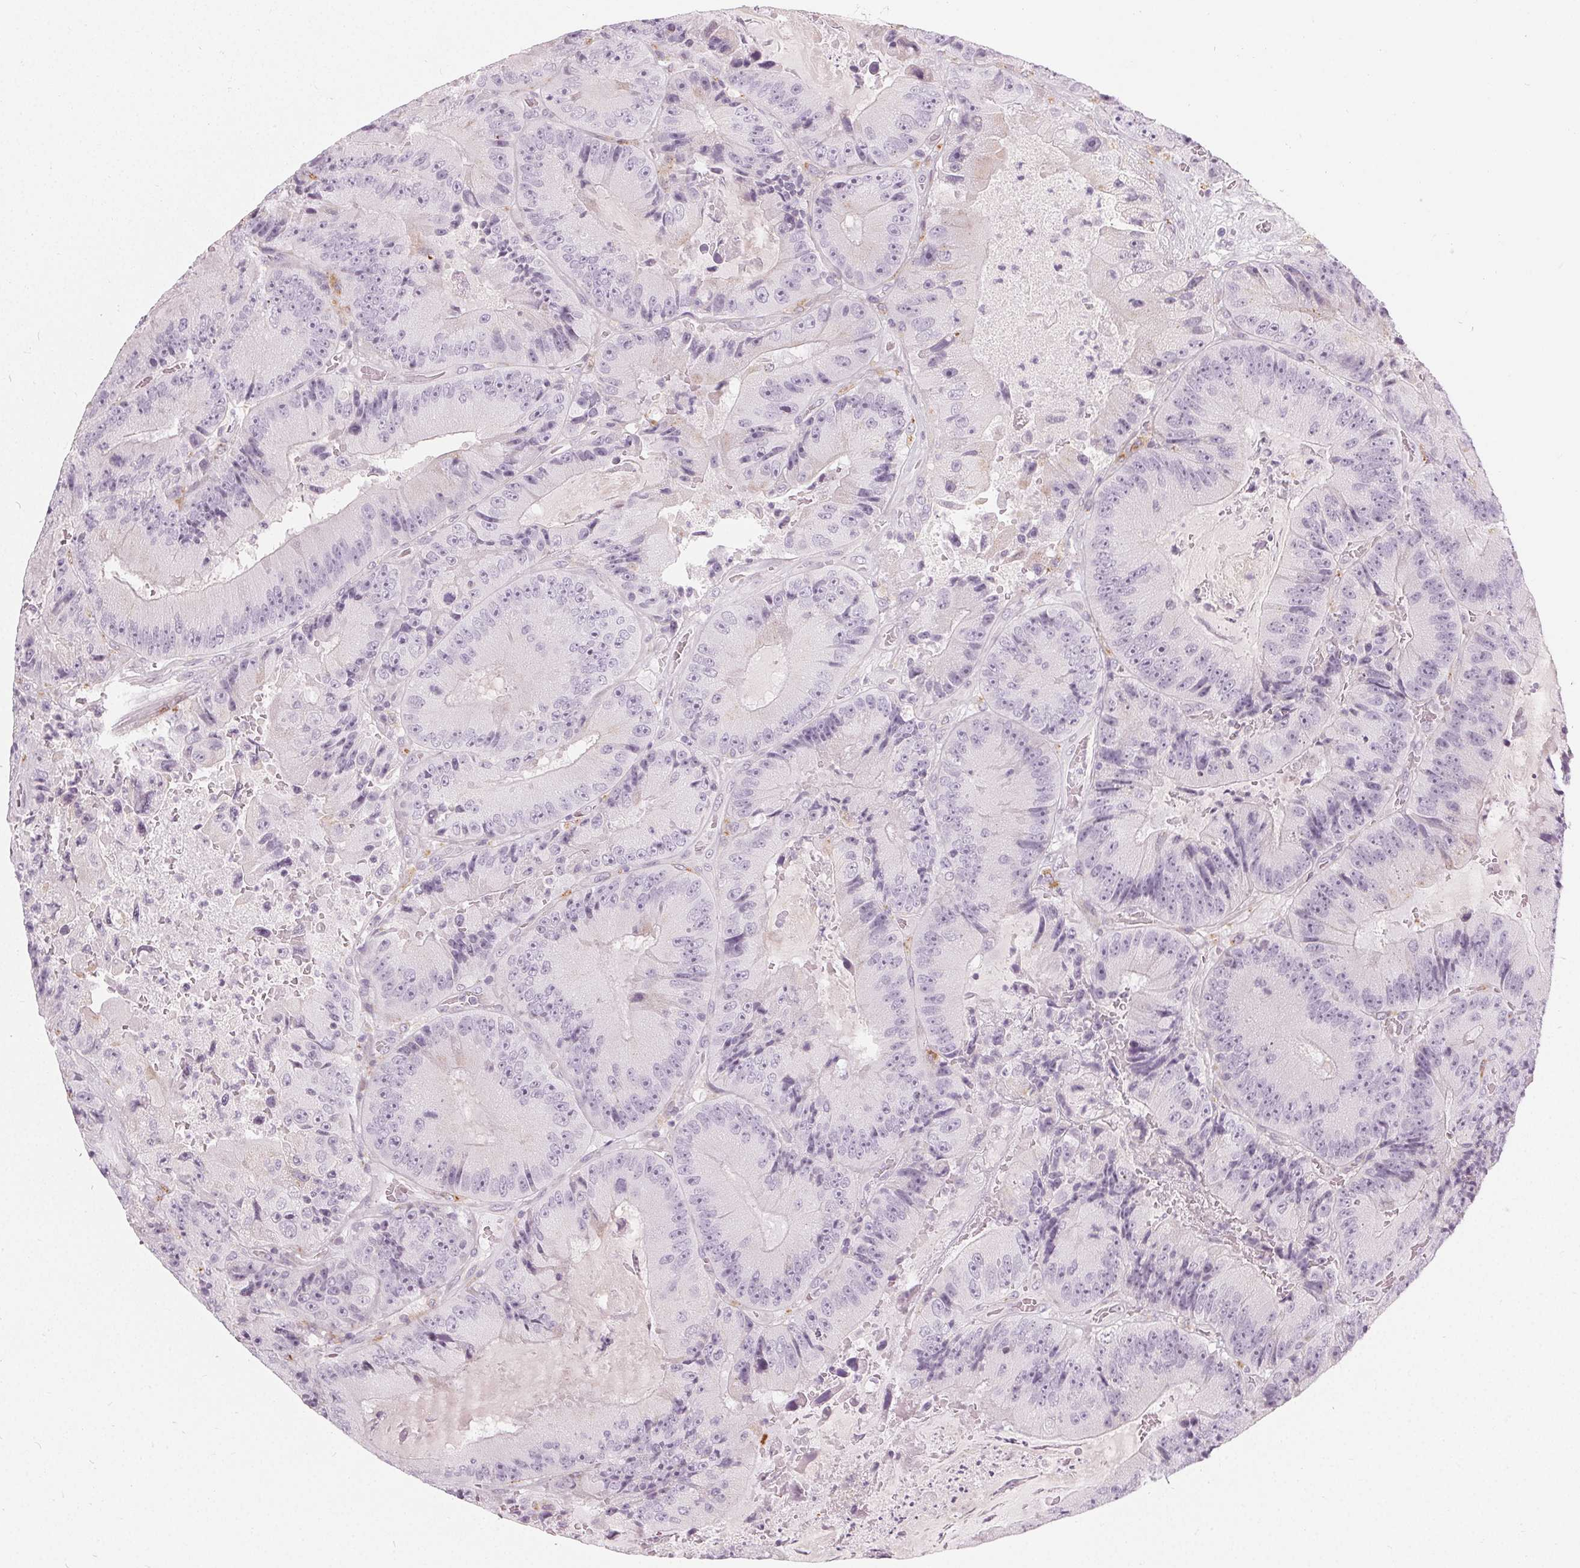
{"staining": {"intensity": "negative", "quantity": "none", "location": "none"}, "tissue": "colorectal cancer", "cell_type": "Tumor cells", "image_type": "cancer", "snomed": [{"axis": "morphology", "description": "Adenocarcinoma, NOS"}, {"axis": "topography", "description": "Colon"}], "caption": "There is no significant staining in tumor cells of colorectal cancer.", "gene": "HOPX", "patient": {"sex": "female", "age": 86}}